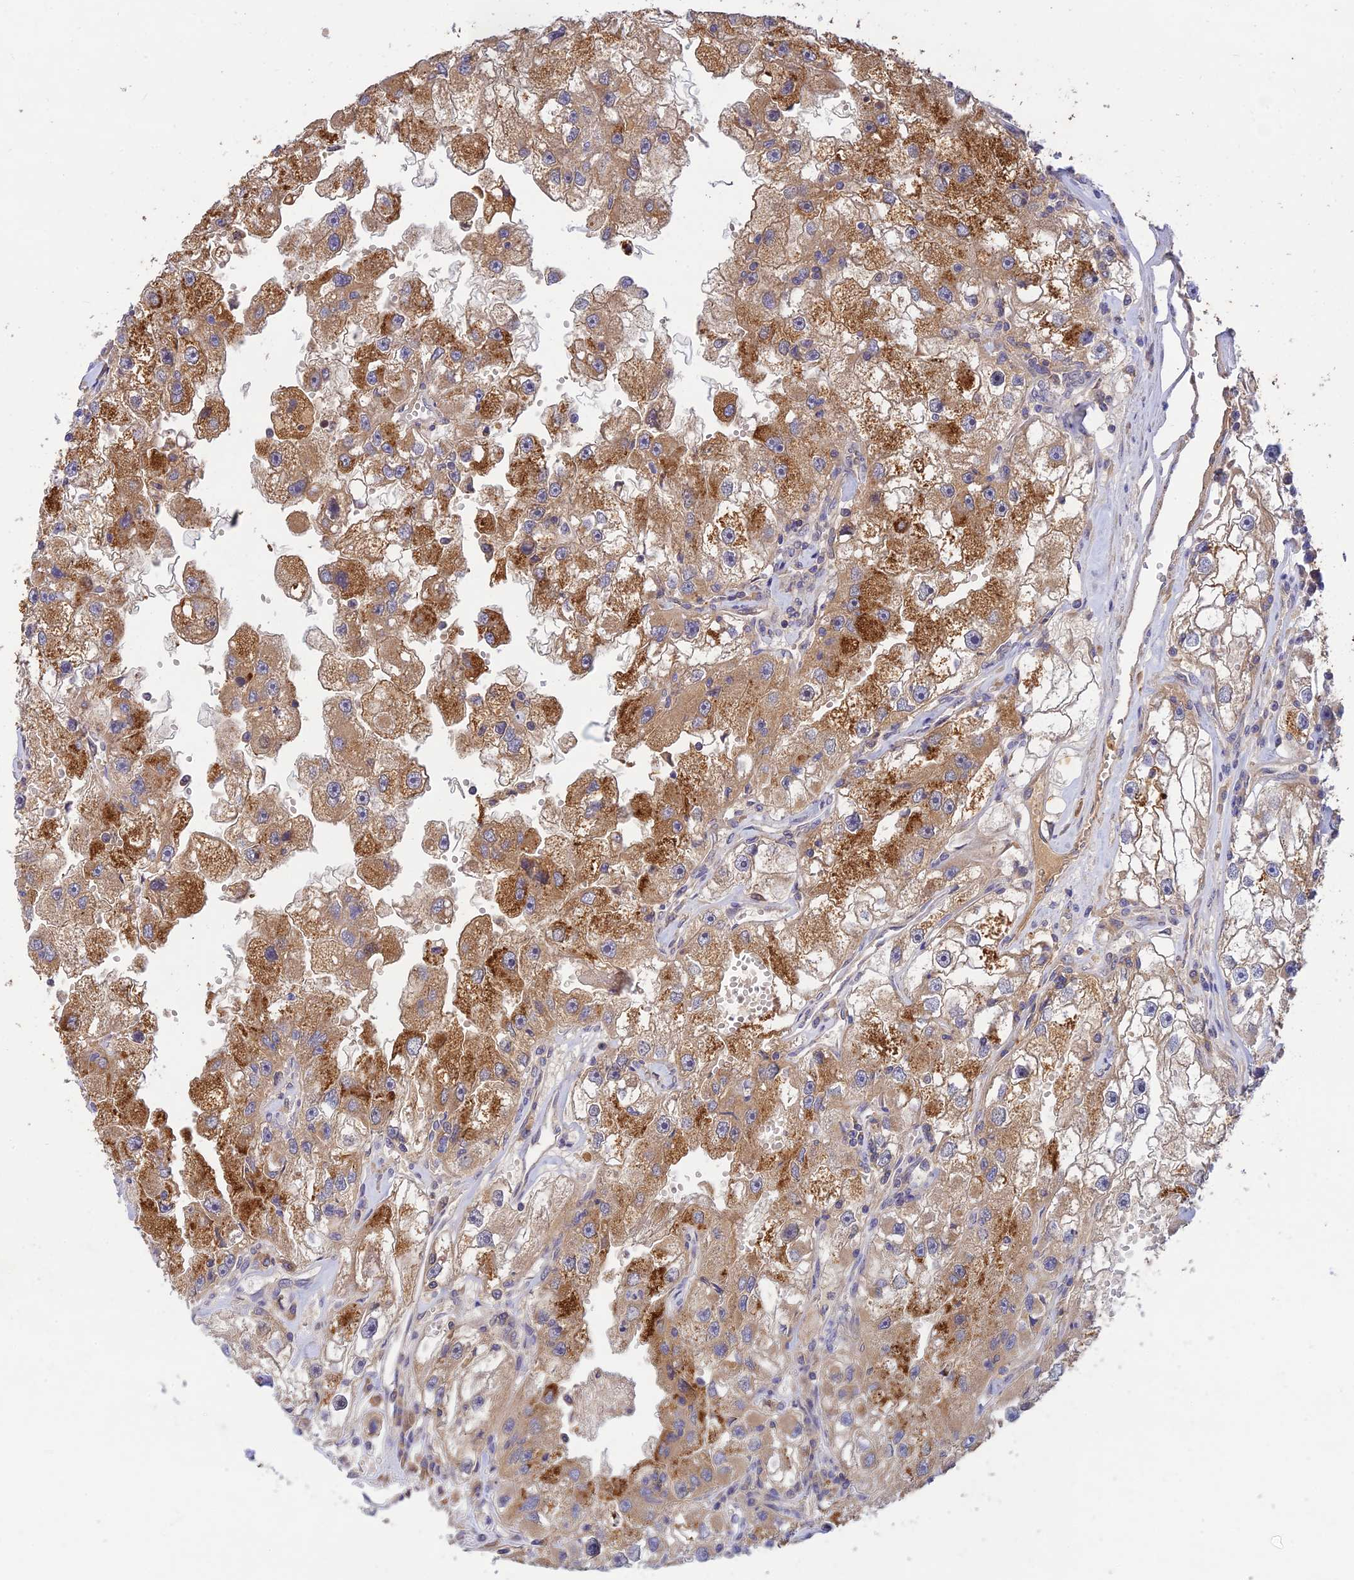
{"staining": {"intensity": "moderate", "quantity": ">75%", "location": "cytoplasmic/membranous"}, "tissue": "renal cancer", "cell_type": "Tumor cells", "image_type": "cancer", "snomed": [{"axis": "morphology", "description": "Adenocarcinoma, NOS"}, {"axis": "topography", "description": "Kidney"}], "caption": "Approximately >75% of tumor cells in human renal cancer (adenocarcinoma) show moderate cytoplasmic/membranous protein positivity as visualized by brown immunohistochemical staining.", "gene": "ACSM5", "patient": {"sex": "male", "age": 63}}